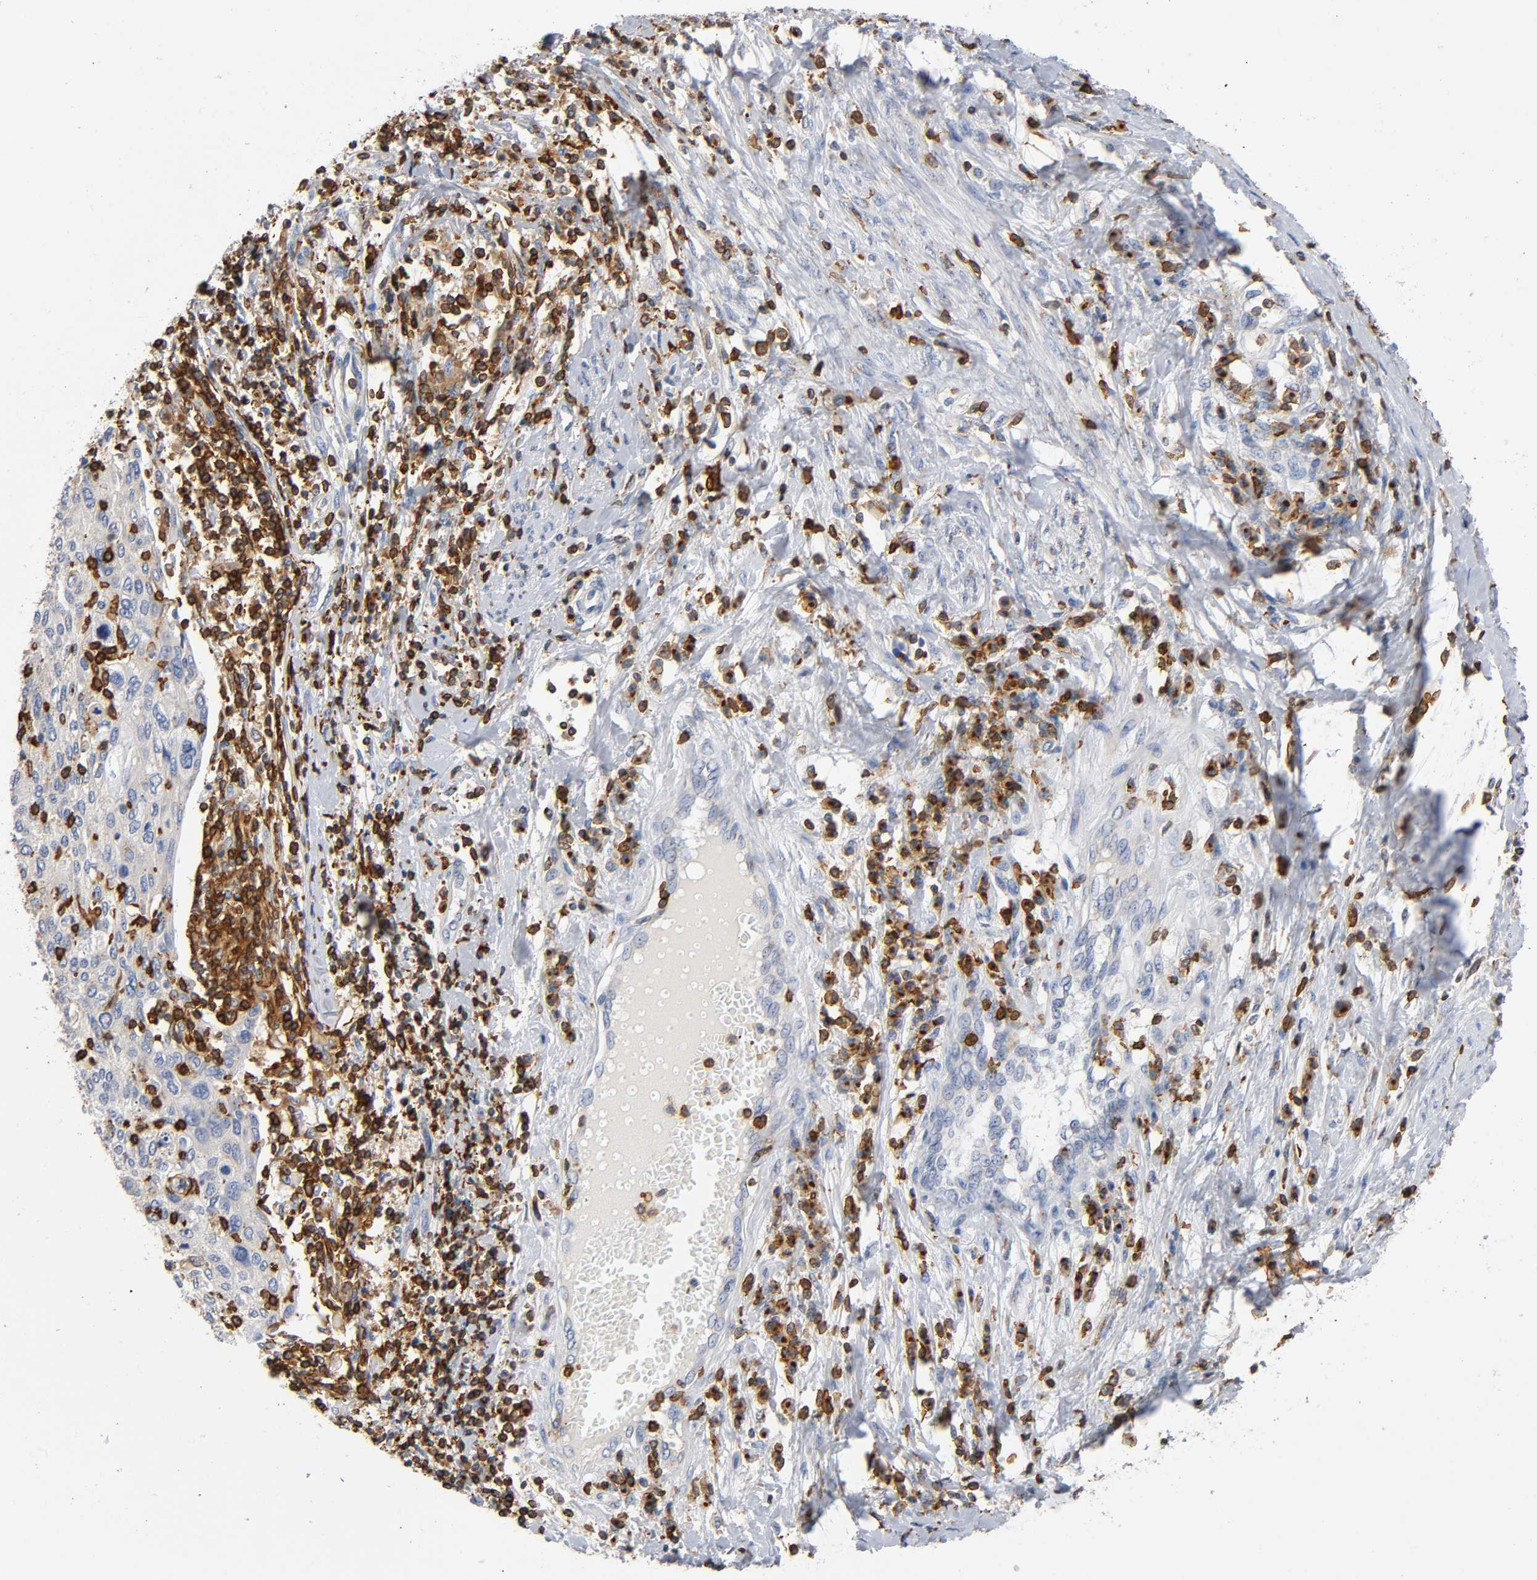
{"staining": {"intensity": "moderate", "quantity": "25%-75%", "location": "cytoplasmic/membranous"}, "tissue": "cervical cancer", "cell_type": "Tumor cells", "image_type": "cancer", "snomed": [{"axis": "morphology", "description": "Squamous cell carcinoma, NOS"}, {"axis": "topography", "description": "Cervix"}], "caption": "Cervical squamous cell carcinoma stained with a brown dye reveals moderate cytoplasmic/membranous positive staining in about 25%-75% of tumor cells.", "gene": "CAPN10", "patient": {"sex": "female", "age": 40}}